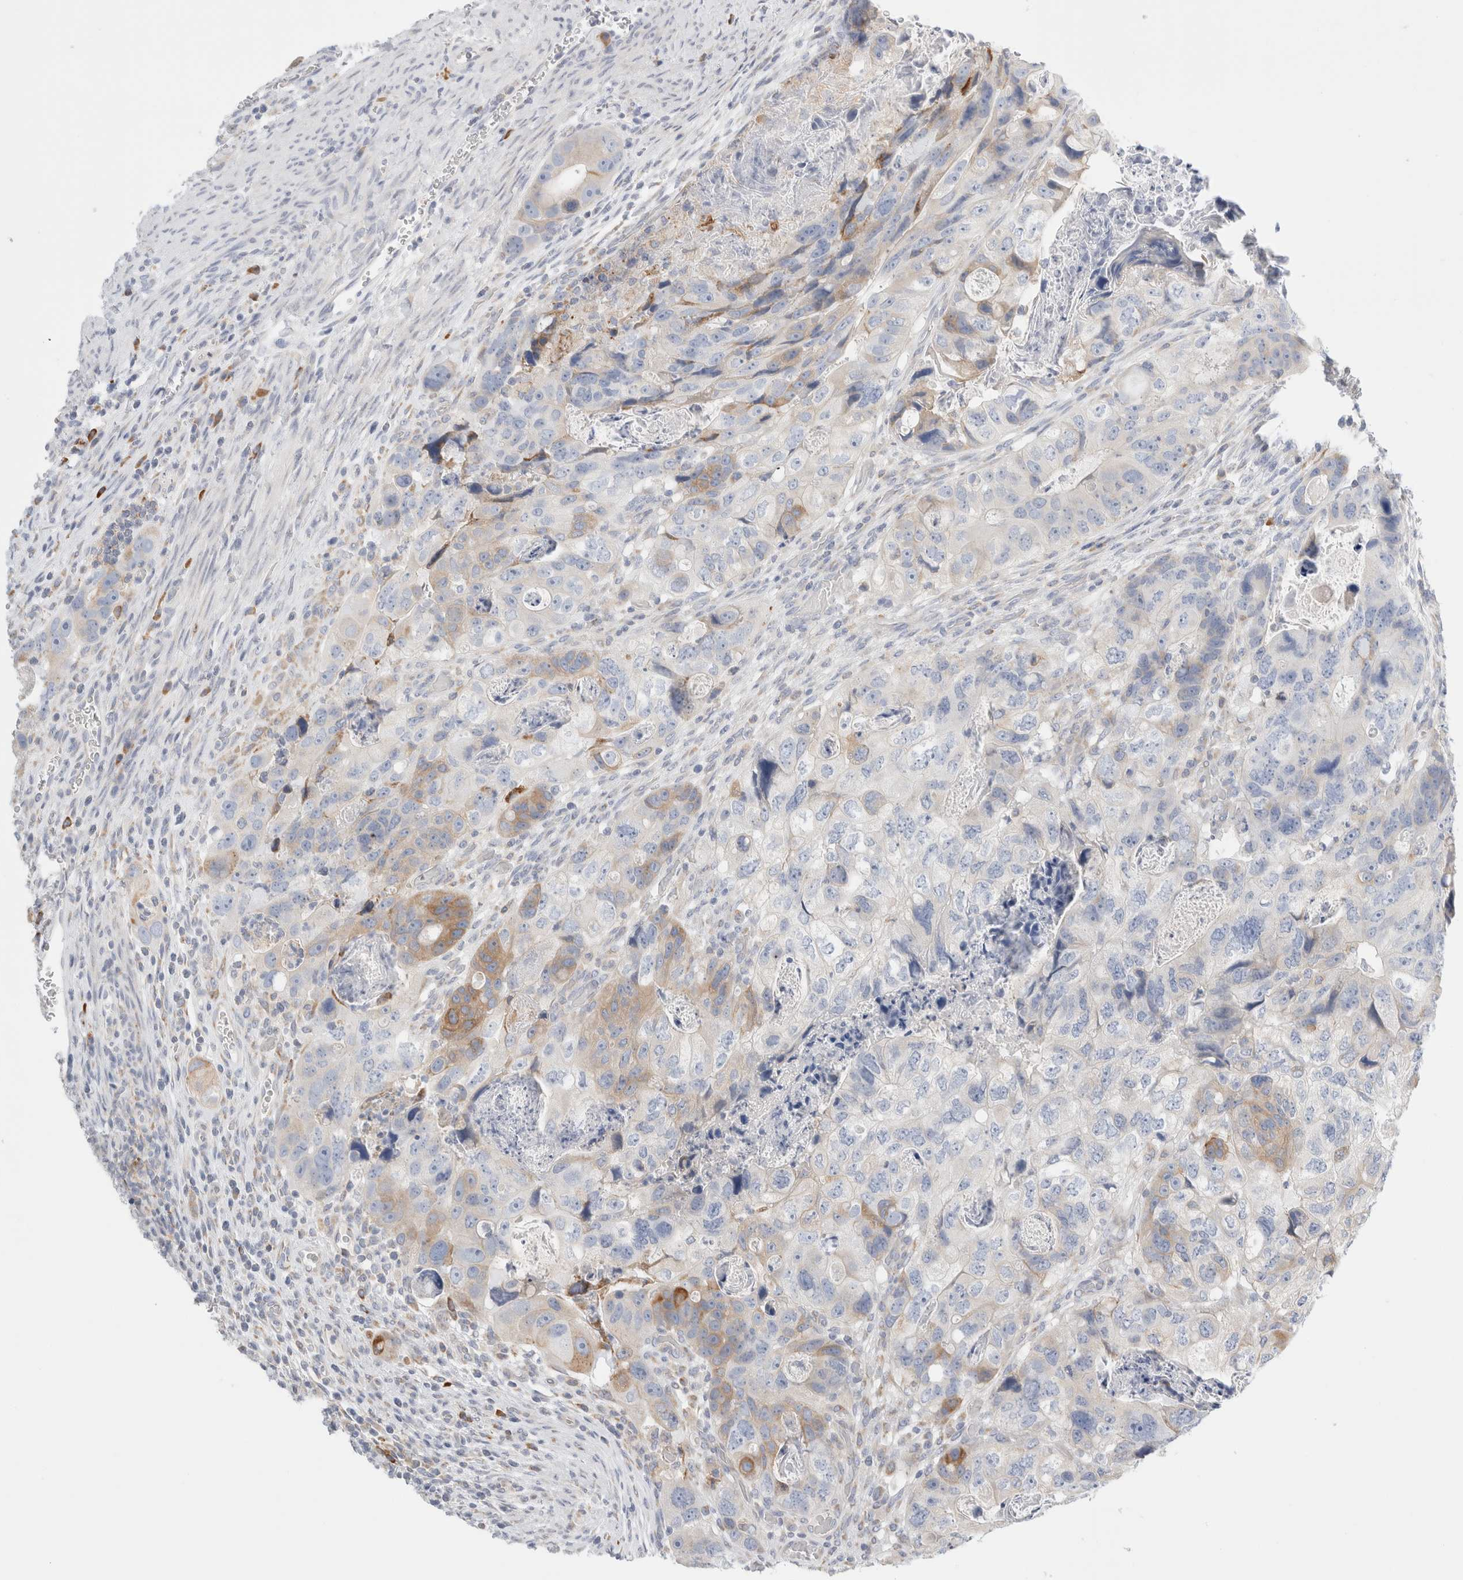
{"staining": {"intensity": "moderate", "quantity": "<25%", "location": "cytoplasmic/membranous"}, "tissue": "colorectal cancer", "cell_type": "Tumor cells", "image_type": "cancer", "snomed": [{"axis": "morphology", "description": "Adenocarcinoma, NOS"}, {"axis": "topography", "description": "Rectum"}], "caption": "Adenocarcinoma (colorectal) tissue reveals moderate cytoplasmic/membranous positivity in approximately <25% of tumor cells", "gene": "CSK", "patient": {"sex": "male", "age": 59}}